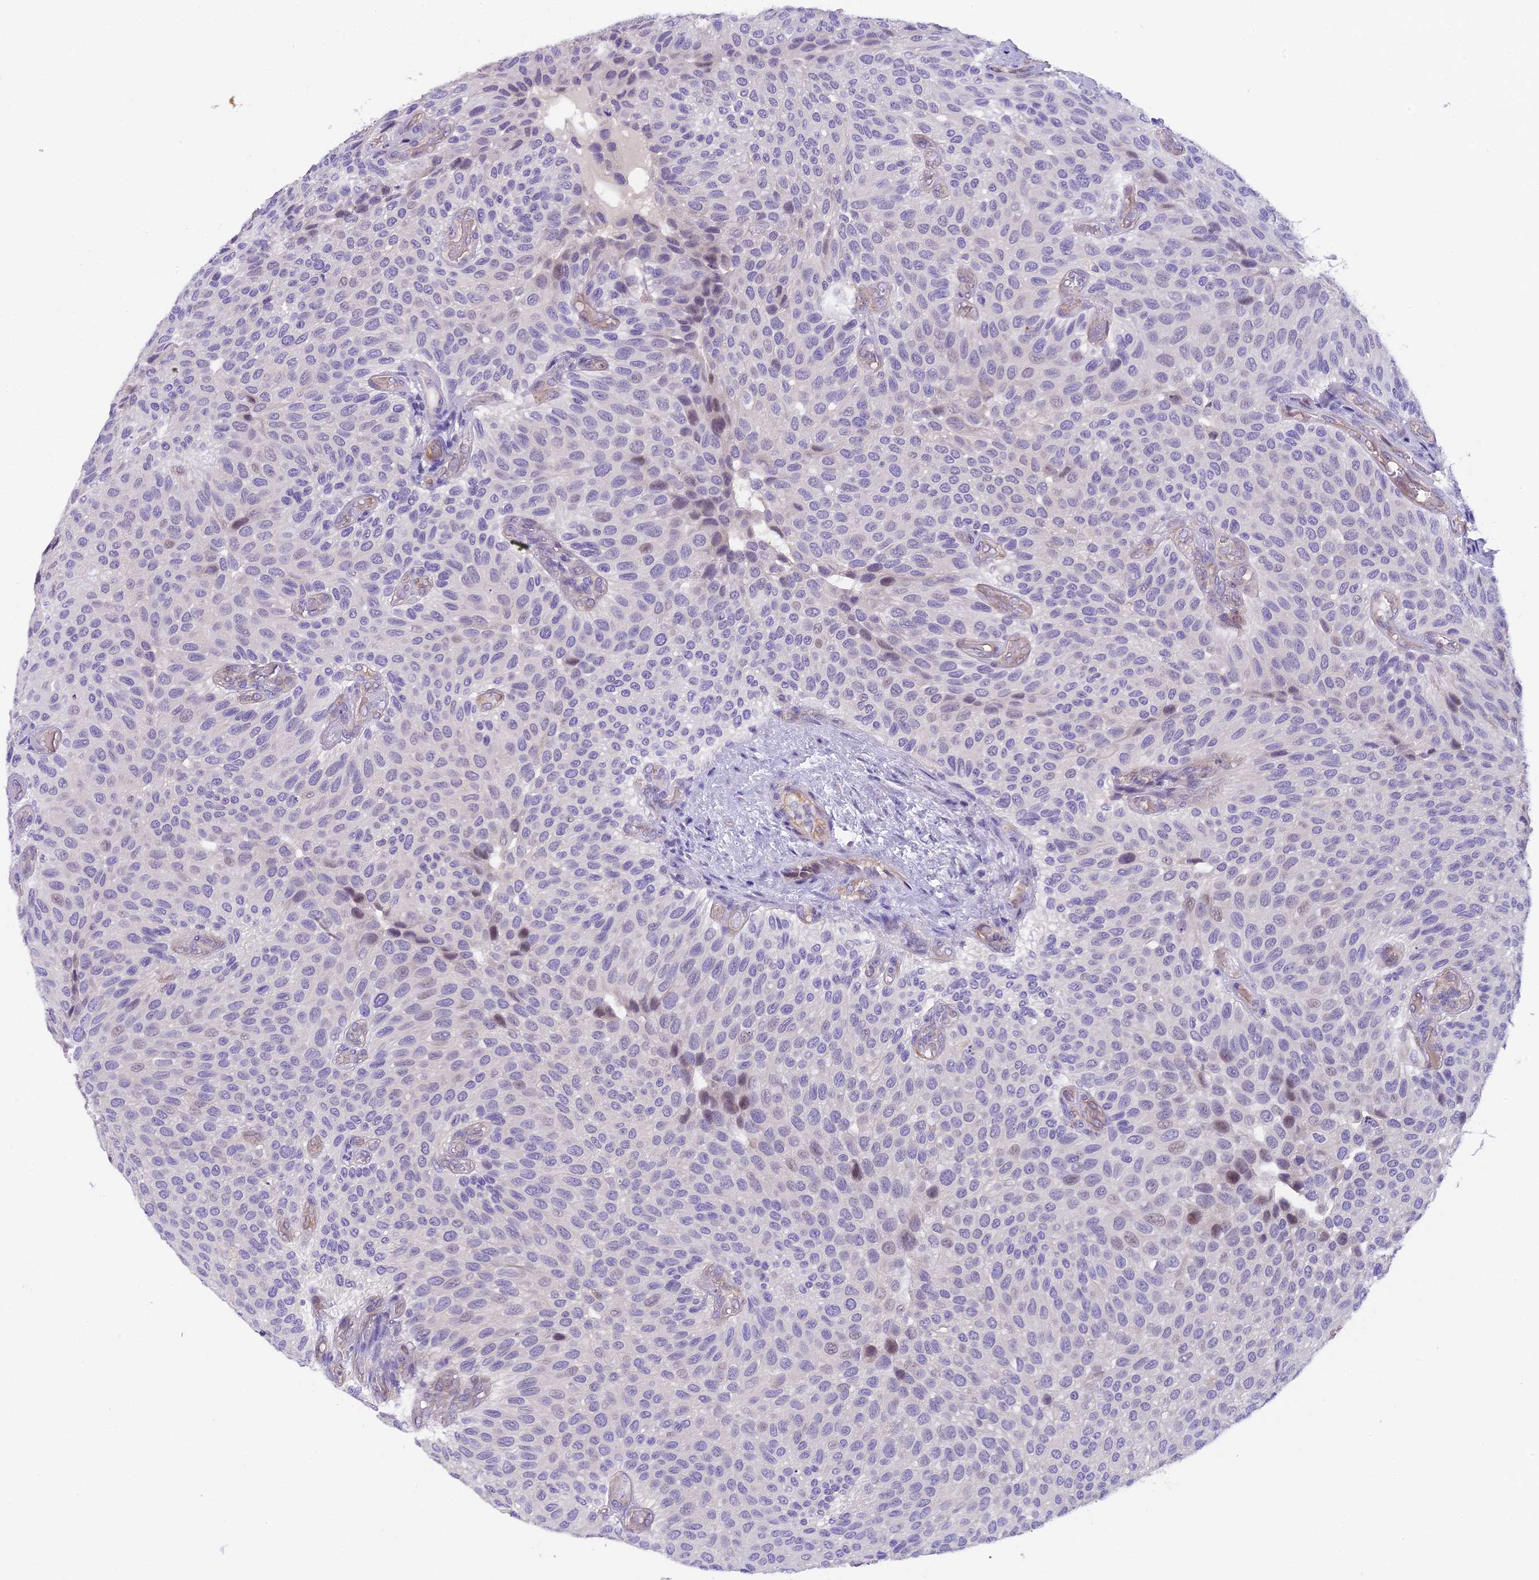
{"staining": {"intensity": "negative", "quantity": "none", "location": "none"}, "tissue": "urothelial cancer", "cell_type": "Tumor cells", "image_type": "cancer", "snomed": [{"axis": "morphology", "description": "Urothelial carcinoma, Low grade"}, {"axis": "topography", "description": "Urinary bladder"}], "caption": "Tumor cells show no significant staining in urothelial carcinoma (low-grade). Nuclei are stained in blue.", "gene": "CCDC32", "patient": {"sex": "male", "age": 89}}